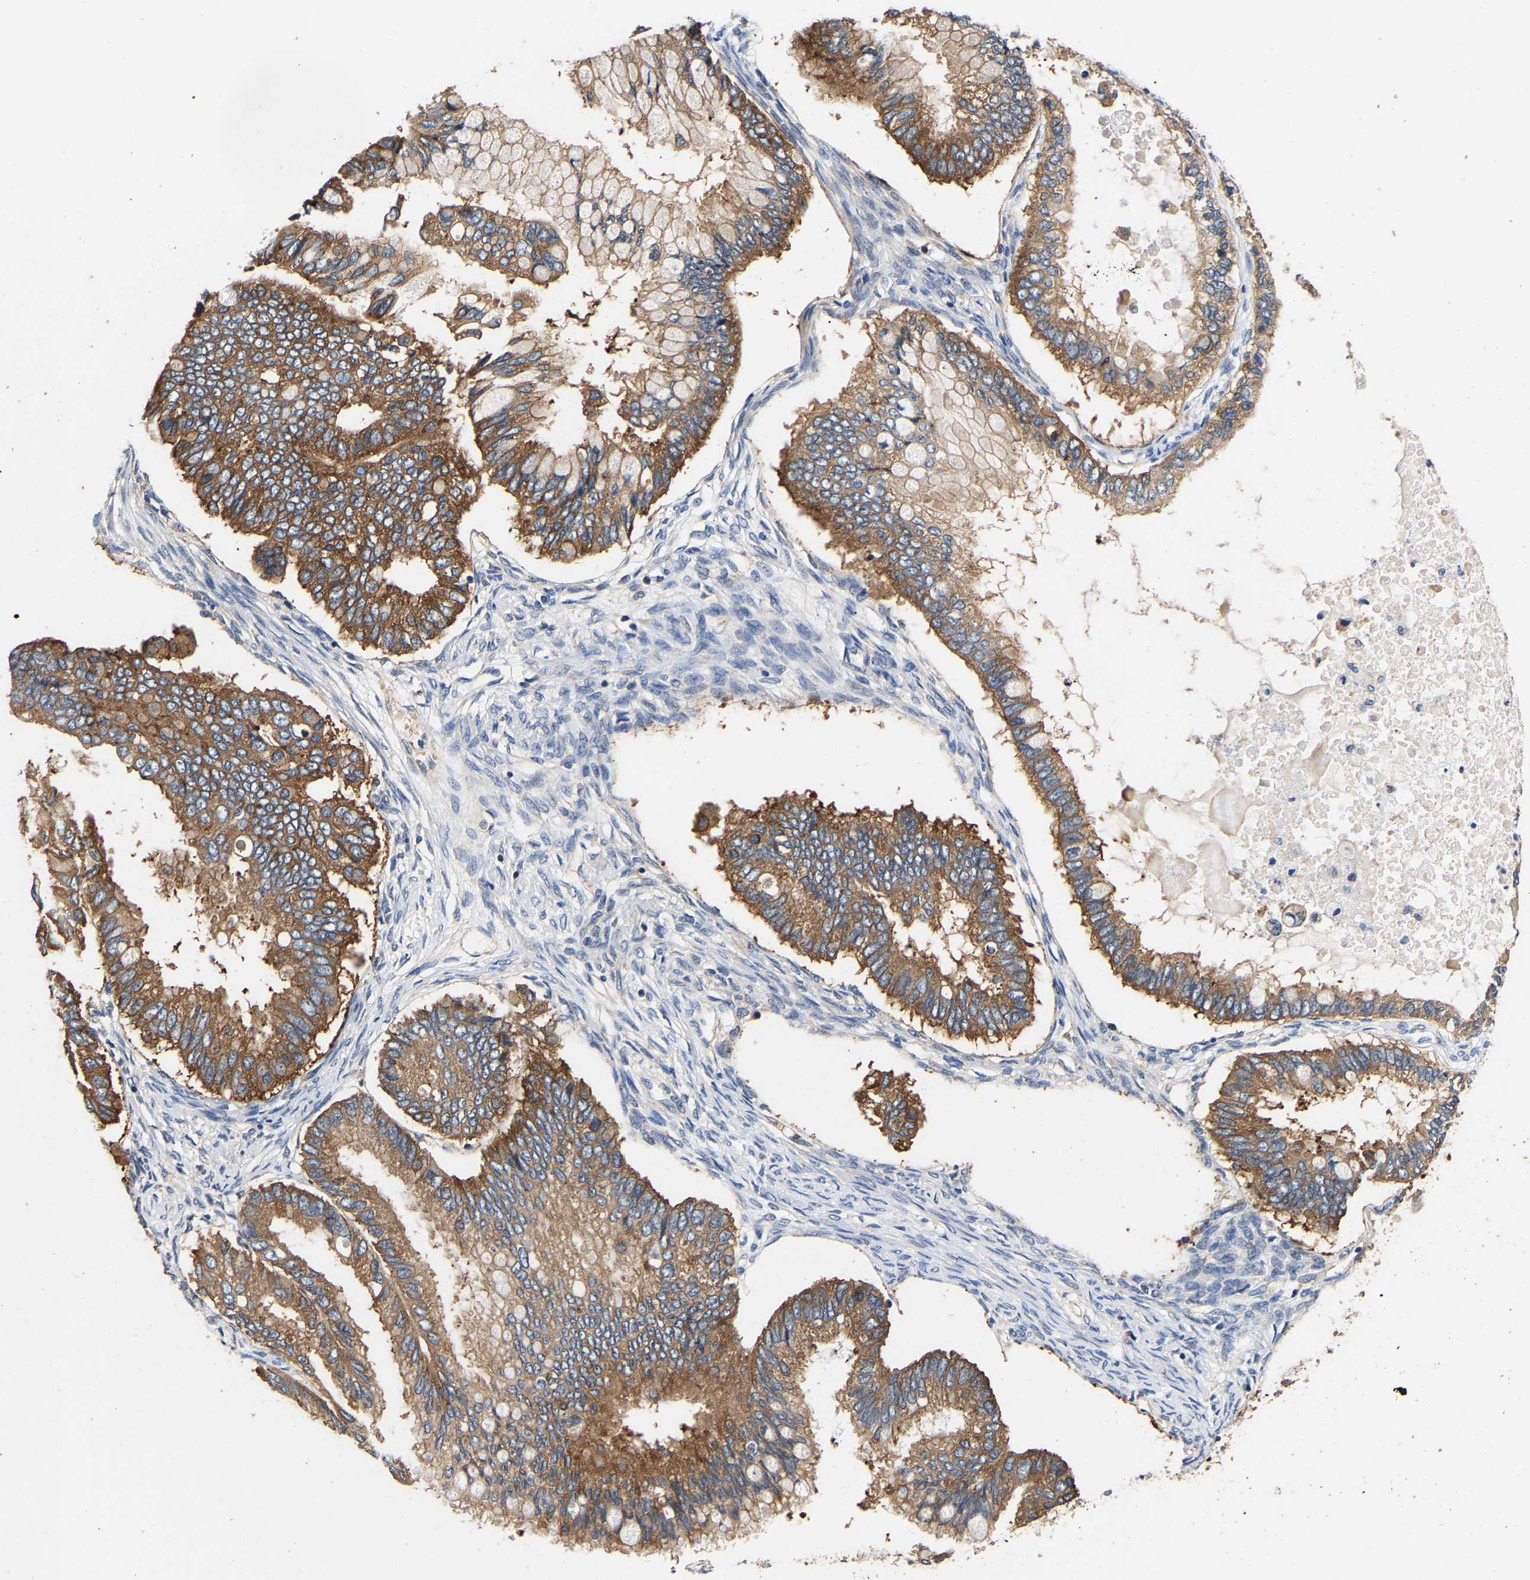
{"staining": {"intensity": "moderate", "quantity": ">75%", "location": "cytoplasmic/membranous"}, "tissue": "ovarian cancer", "cell_type": "Tumor cells", "image_type": "cancer", "snomed": [{"axis": "morphology", "description": "Cystadenocarcinoma, mucinous, NOS"}, {"axis": "topography", "description": "Ovary"}], "caption": "Protein staining of ovarian cancer (mucinous cystadenocarcinoma) tissue exhibits moderate cytoplasmic/membranous staining in about >75% of tumor cells. (DAB (3,3'-diaminobenzidine) = brown stain, brightfield microscopy at high magnification).", "gene": "LRBA", "patient": {"sex": "female", "age": 80}}